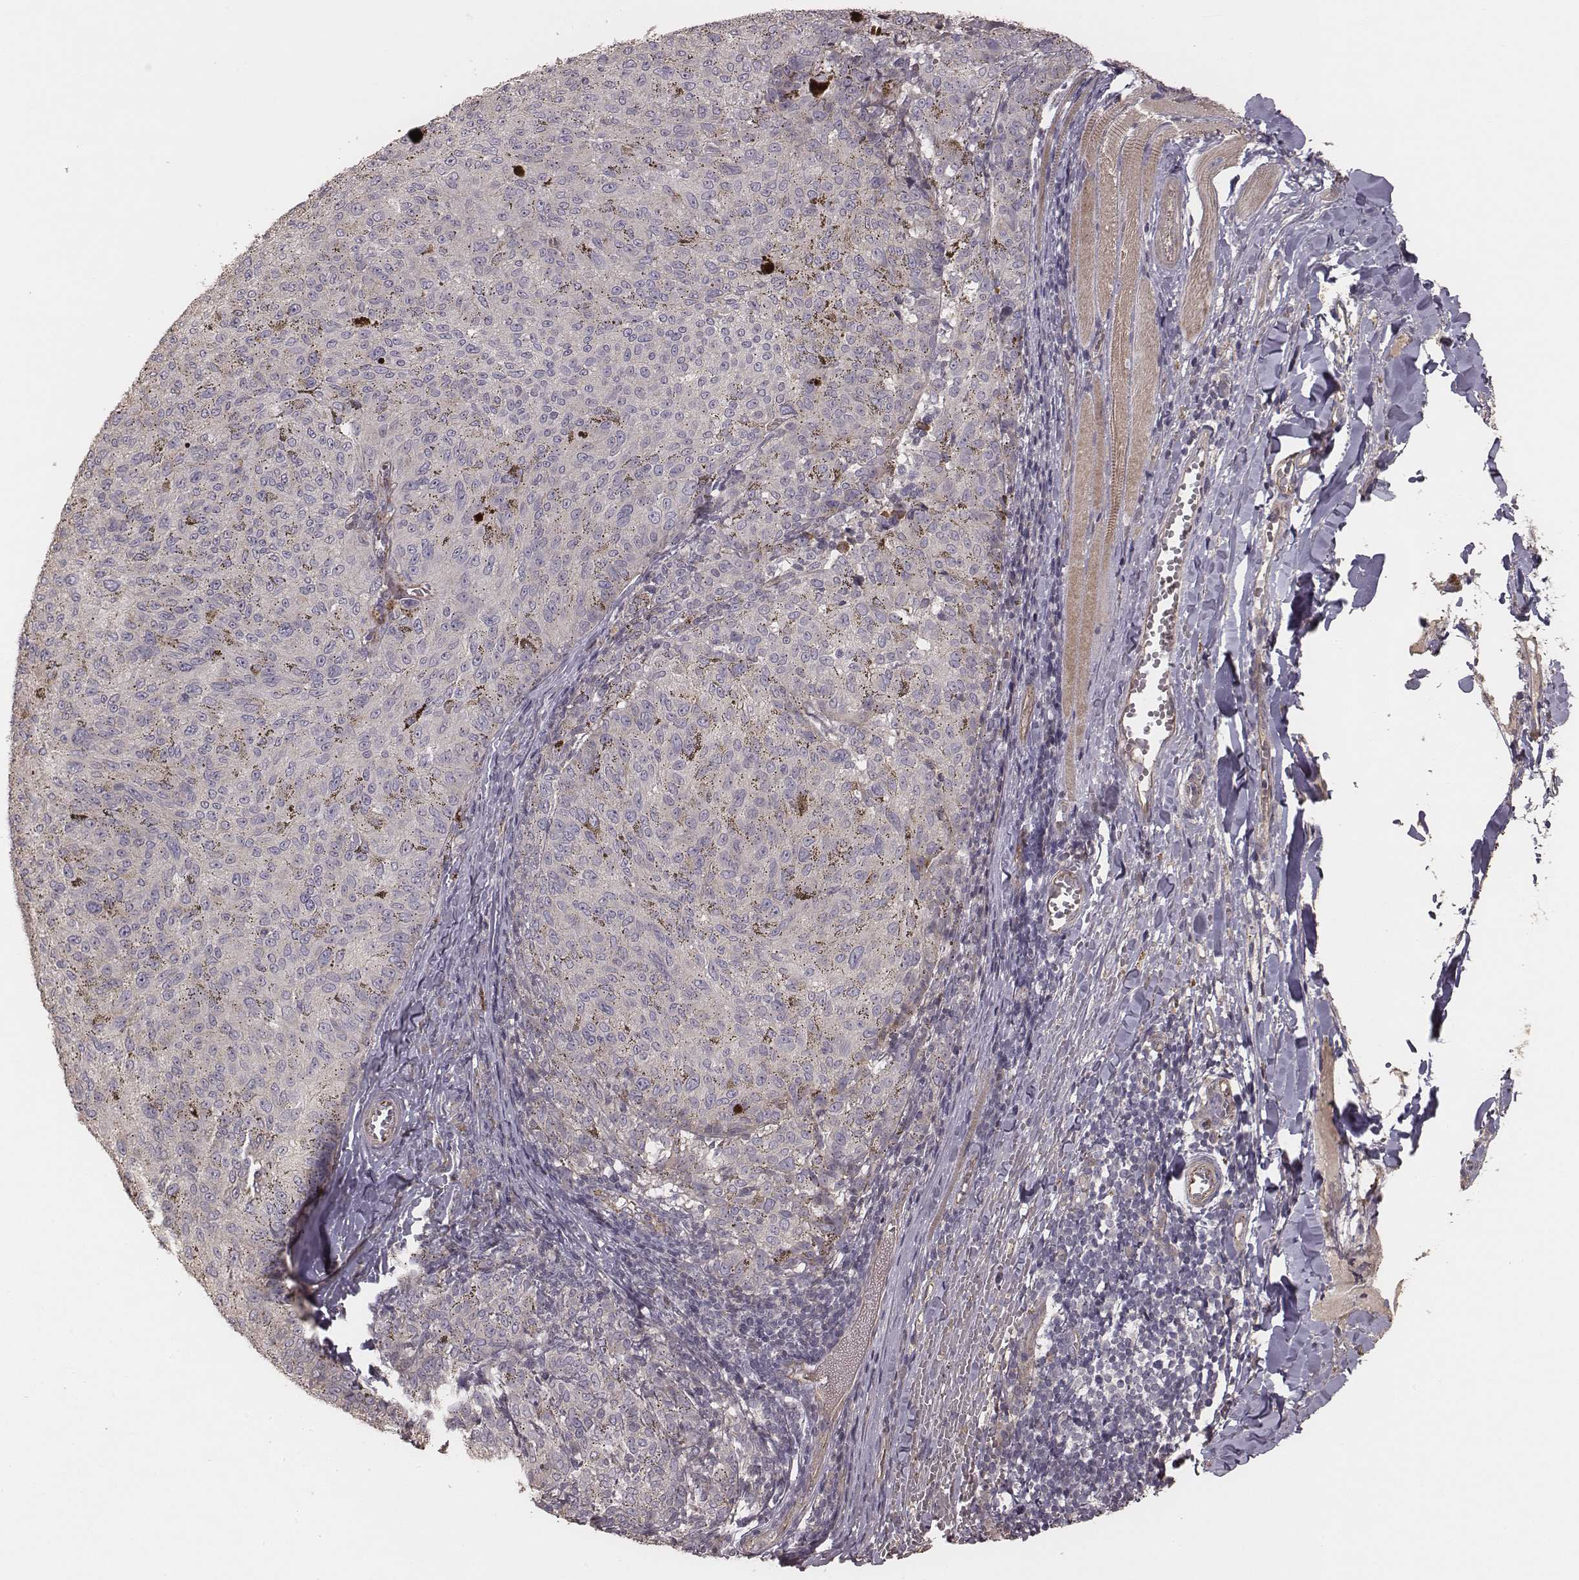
{"staining": {"intensity": "negative", "quantity": "none", "location": "none"}, "tissue": "melanoma", "cell_type": "Tumor cells", "image_type": "cancer", "snomed": [{"axis": "morphology", "description": "Malignant melanoma, NOS"}, {"axis": "topography", "description": "Skin"}], "caption": "IHC of malignant melanoma shows no expression in tumor cells. (DAB IHC visualized using brightfield microscopy, high magnification).", "gene": "OTOGL", "patient": {"sex": "female", "age": 72}}